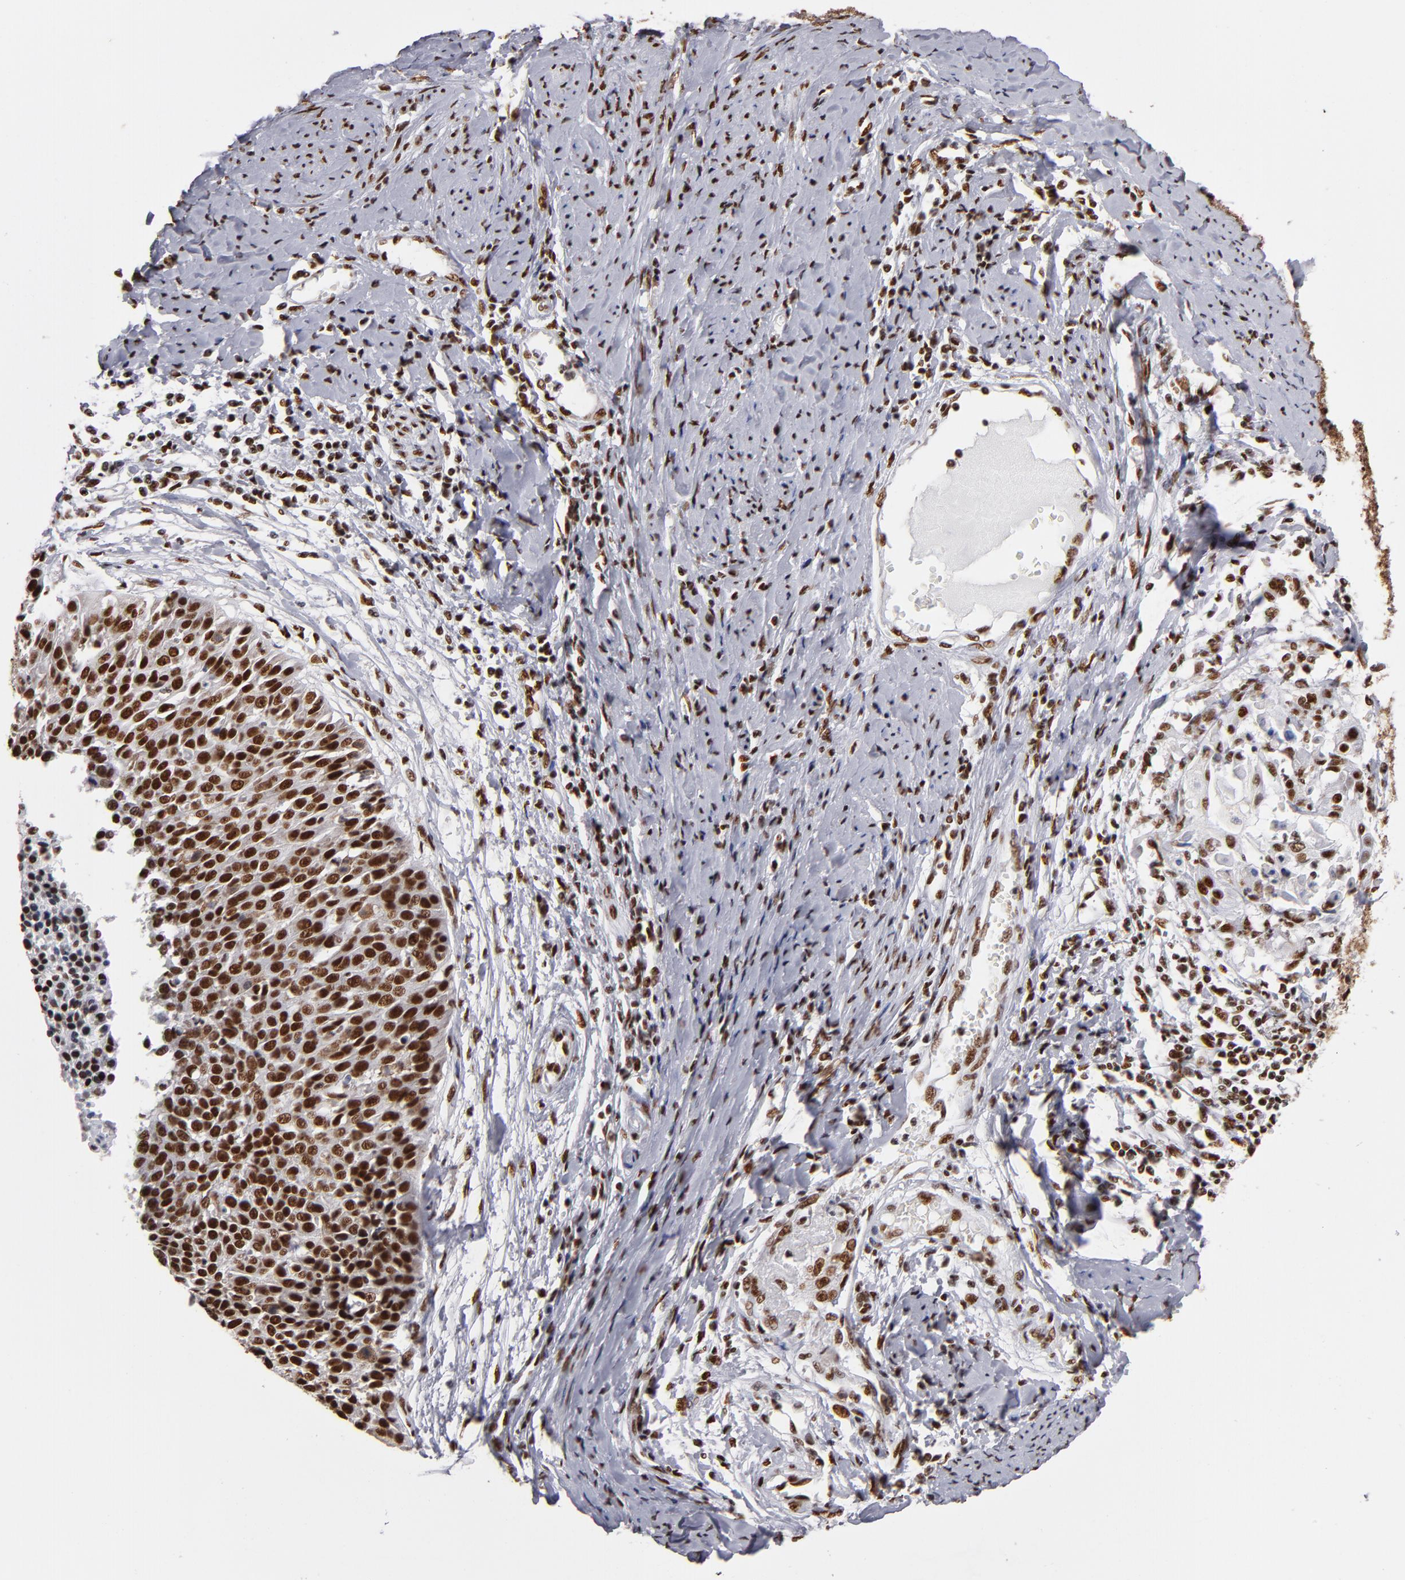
{"staining": {"intensity": "strong", "quantity": ">75%", "location": "nuclear"}, "tissue": "cervical cancer", "cell_type": "Tumor cells", "image_type": "cancer", "snomed": [{"axis": "morphology", "description": "Squamous cell carcinoma, NOS"}, {"axis": "topography", "description": "Cervix"}], "caption": "Cervical cancer (squamous cell carcinoma) was stained to show a protein in brown. There is high levels of strong nuclear positivity in about >75% of tumor cells.", "gene": "MRE11", "patient": {"sex": "female", "age": 64}}